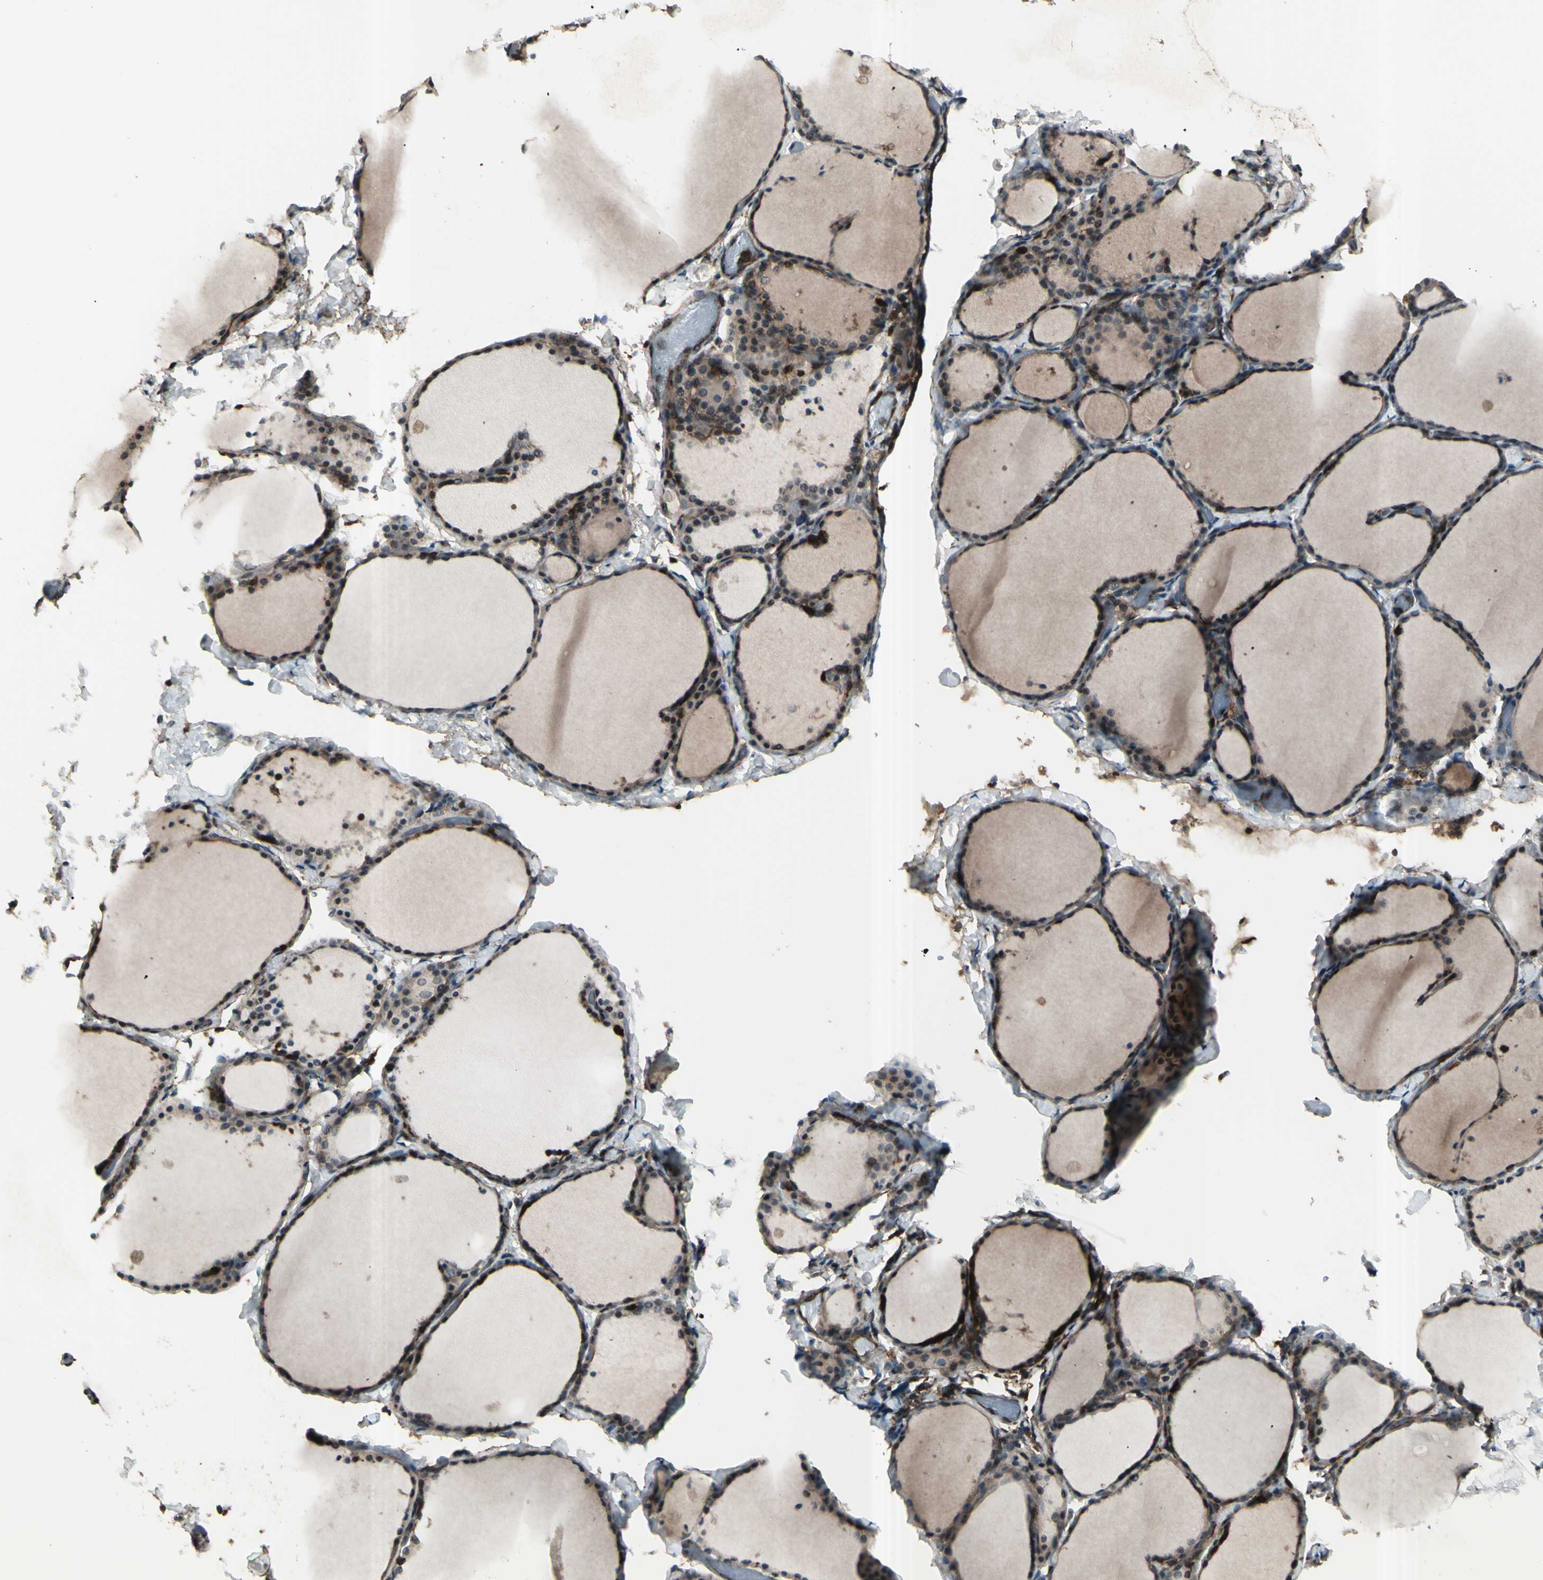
{"staining": {"intensity": "moderate", "quantity": ">75%", "location": "cytoplasmic/membranous,nuclear"}, "tissue": "thyroid gland", "cell_type": "Glandular cells", "image_type": "normal", "snomed": [{"axis": "morphology", "description": "Normal tissue, NOS"}, {"axis": "morphology", "description": "Papillary adenocarcinoma, NOS"}, {"axis": "topography", "description": "Thyroid gland"}], "caption": "IHC staining of benign thyroid gland, which displays medium levels of moderate cytoplasmic/membranous,nuclear positivity in approximately >75% of glandular cells indicating moderate cytoplasmic/membranous,nuclear protein staining. The staining was performed using DAB (brown) for protein detection and nuclei were counterstained in hematoxylin (blue).", "gene": "FXYD5", "patient": {"sex": "female", "age": 30}}